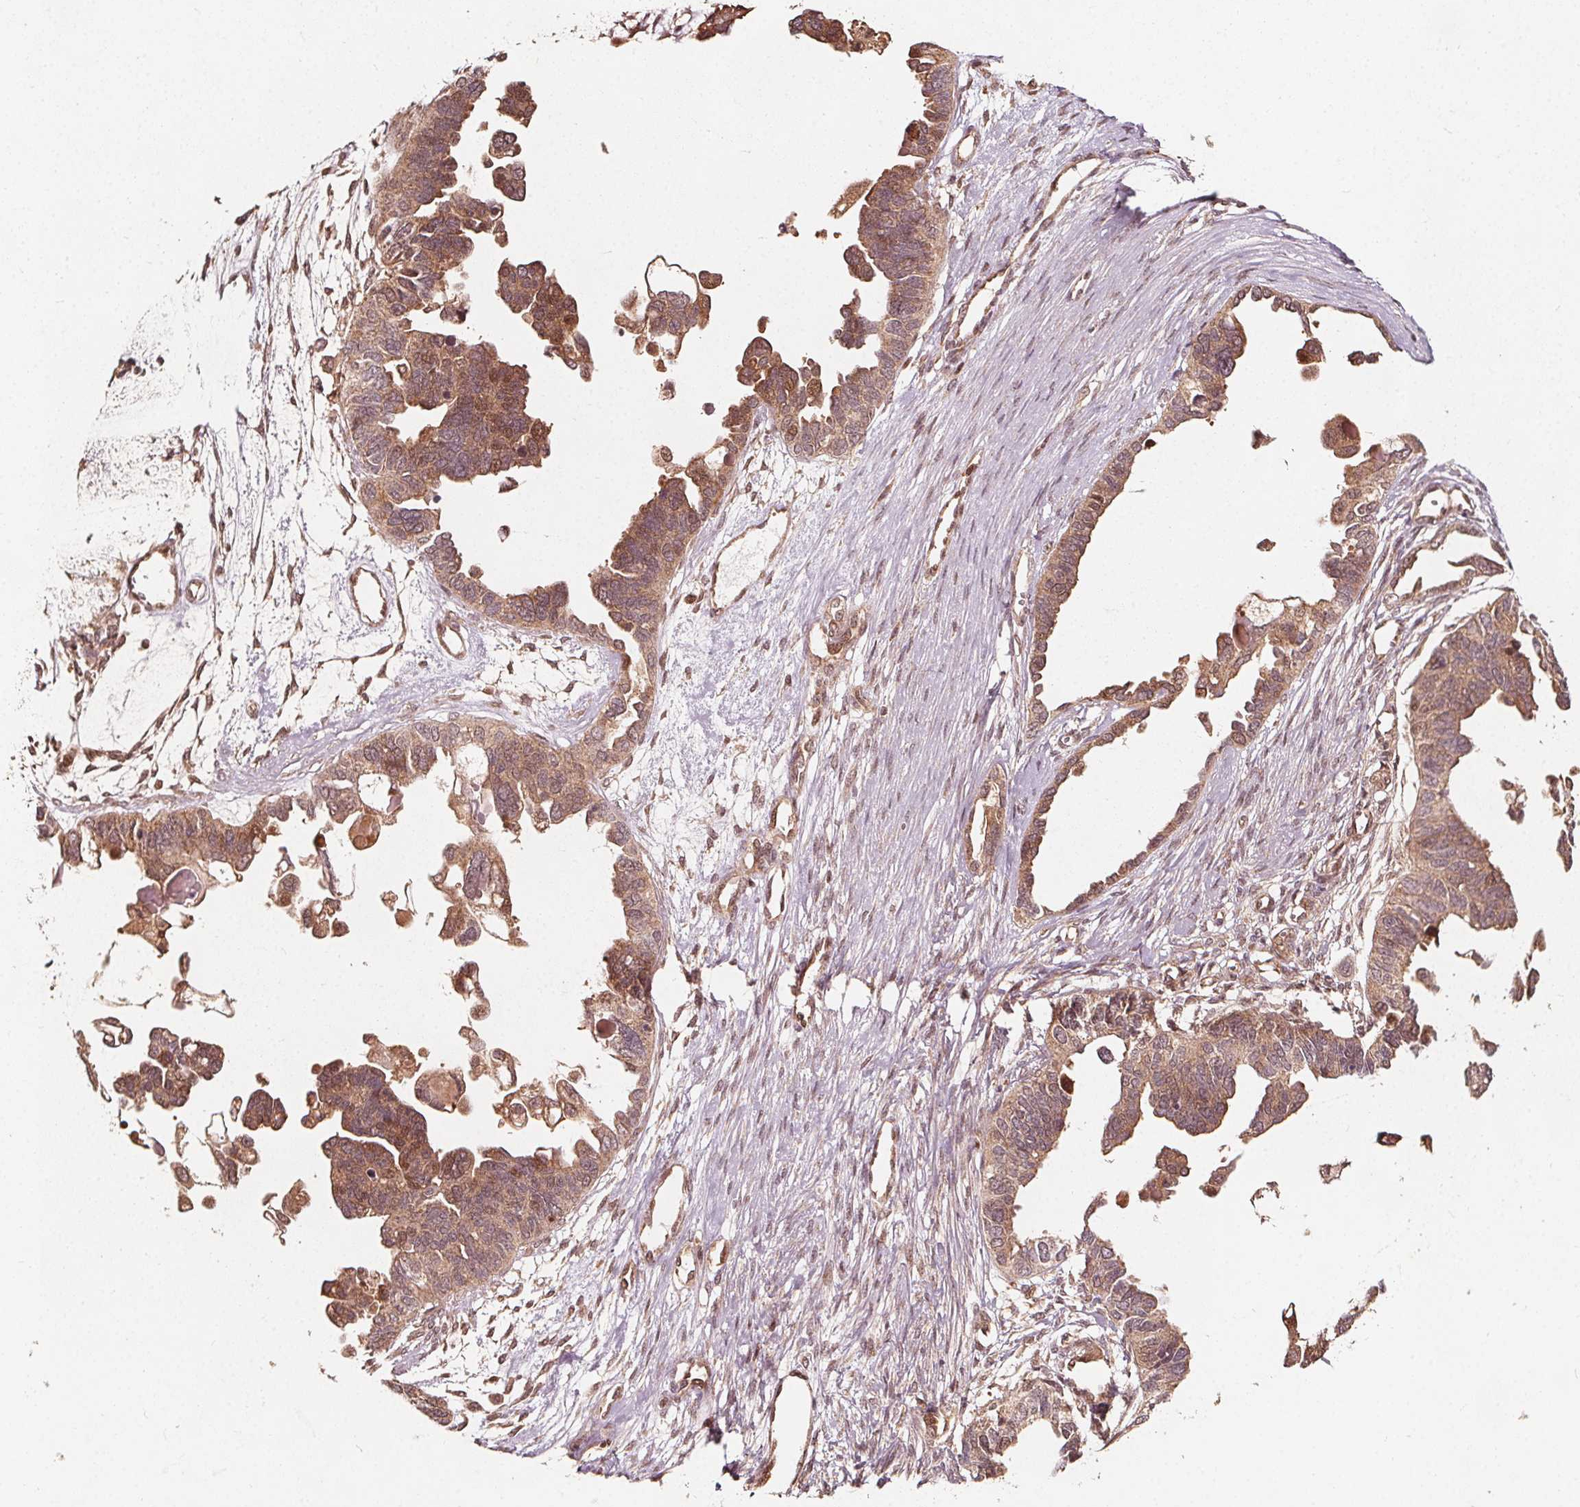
{"staining": {"intensity": "moderate", "quantity": ">75%", "location": "cytoplasmic/membranous"}, "tissue": "ovarian cancer", "cell_type": "Tumor cells", "image_type": "cancer", "snomed": [{"axis": "morphology", "description": "Cystadenocarcinoma, serous, NOS"}, {"axis": "topography", "description": "Ovary"}], "caption": "Protein expression analysis of ovarian cancer (serous cystadenocarcinoma) exhibits moderate cytoplasmic/membranous expression in about >75% of tumor cells.", "gene": "AIP", "patient": {"sex": "female", "age": 51}}